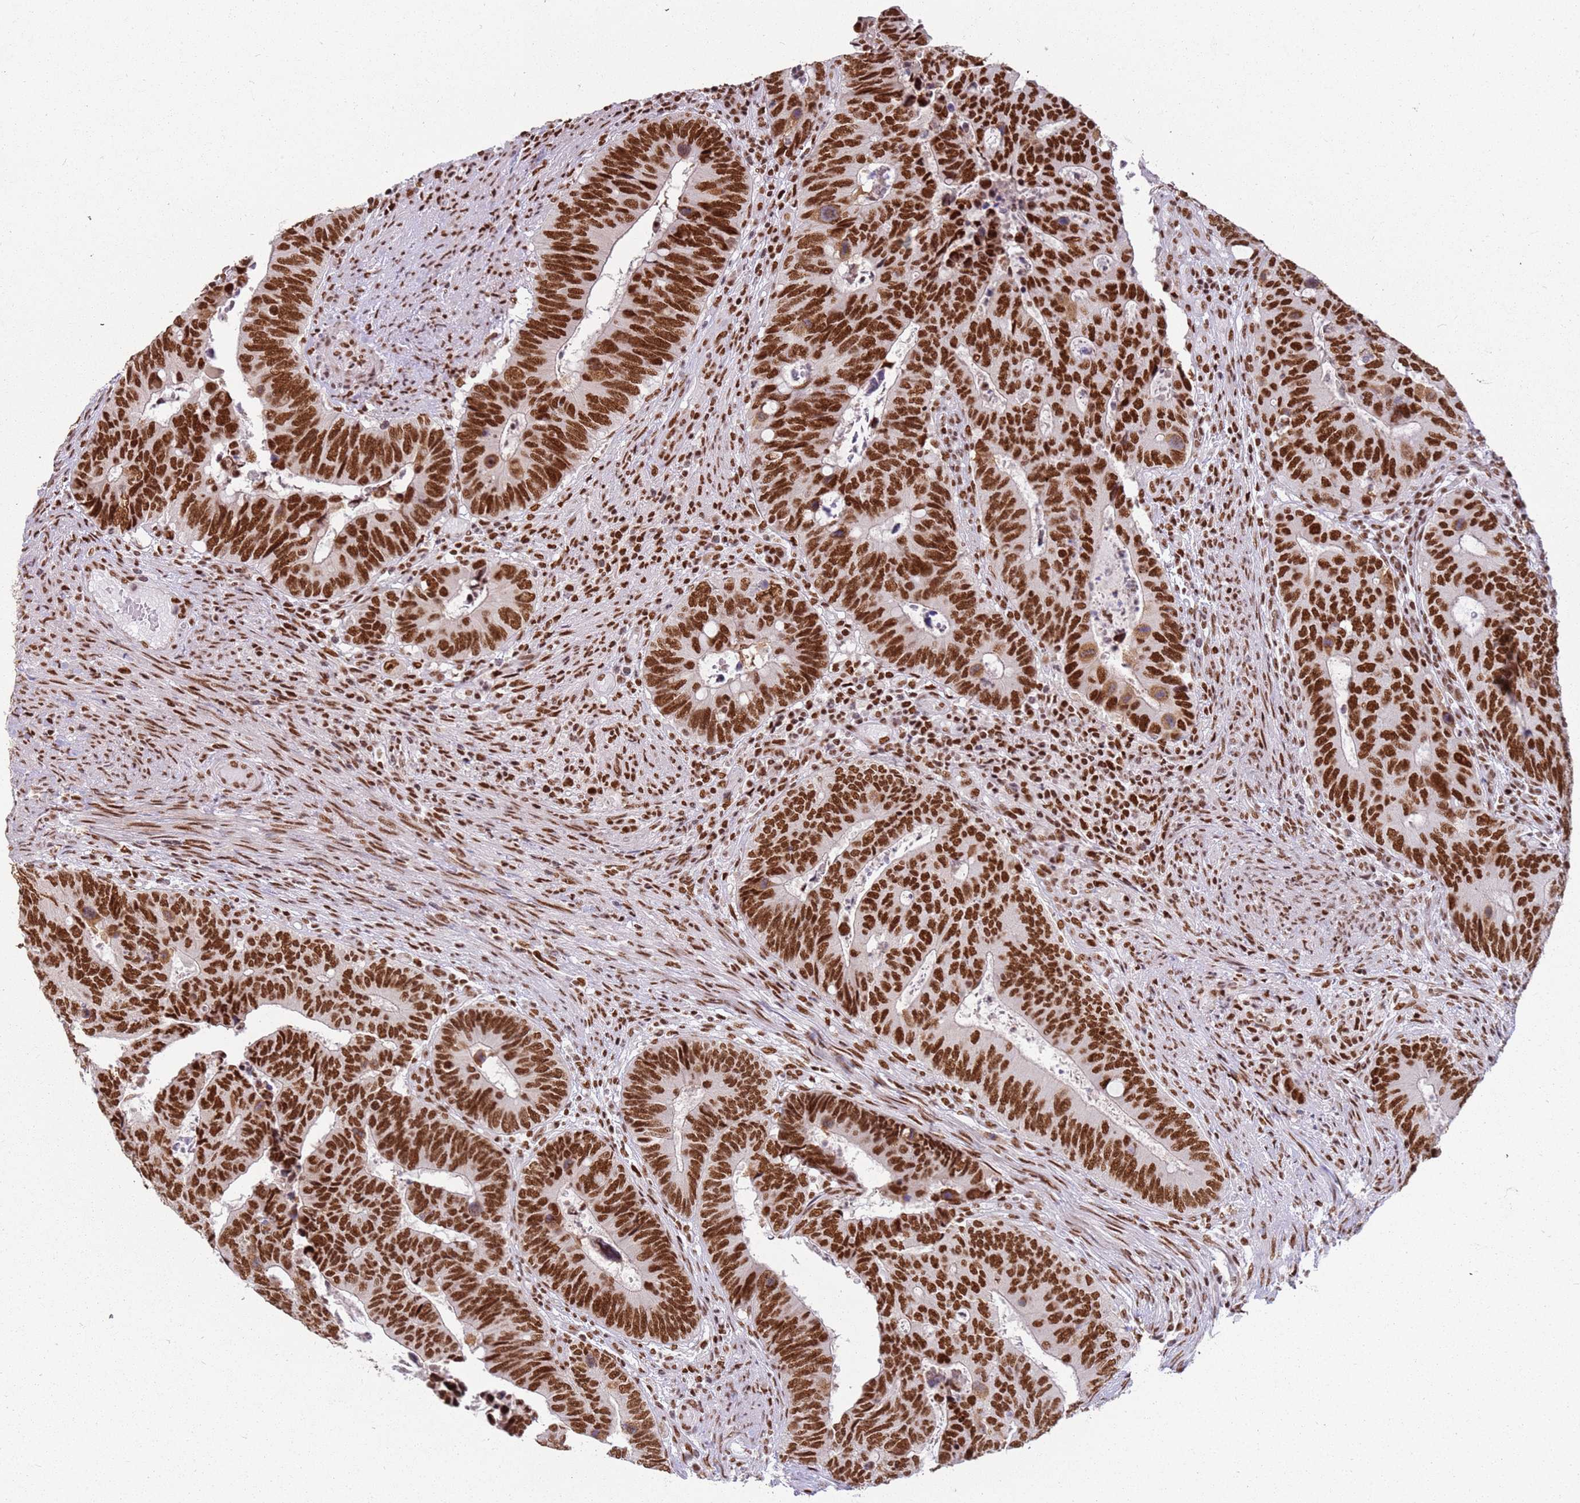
{"staining": {"intensity": "strong", "quantity": ">75%", "location": "nuclear"}, "tissue": "colorectal cancer", "cell_type": "Tumor cells", "image_type": "cancer", "snomed": [{"axis": "morphology", "description": "Adenocarcinoma, NOS"}, {"axis": "topography", "description": "Colon"}], "caption": "Protein staining reveals strong nuclear positivity in about >75% of tumor cells in colorectal cancer.", "gene": "TENT4A", "patient": {"sex": "male", "age": 87}}